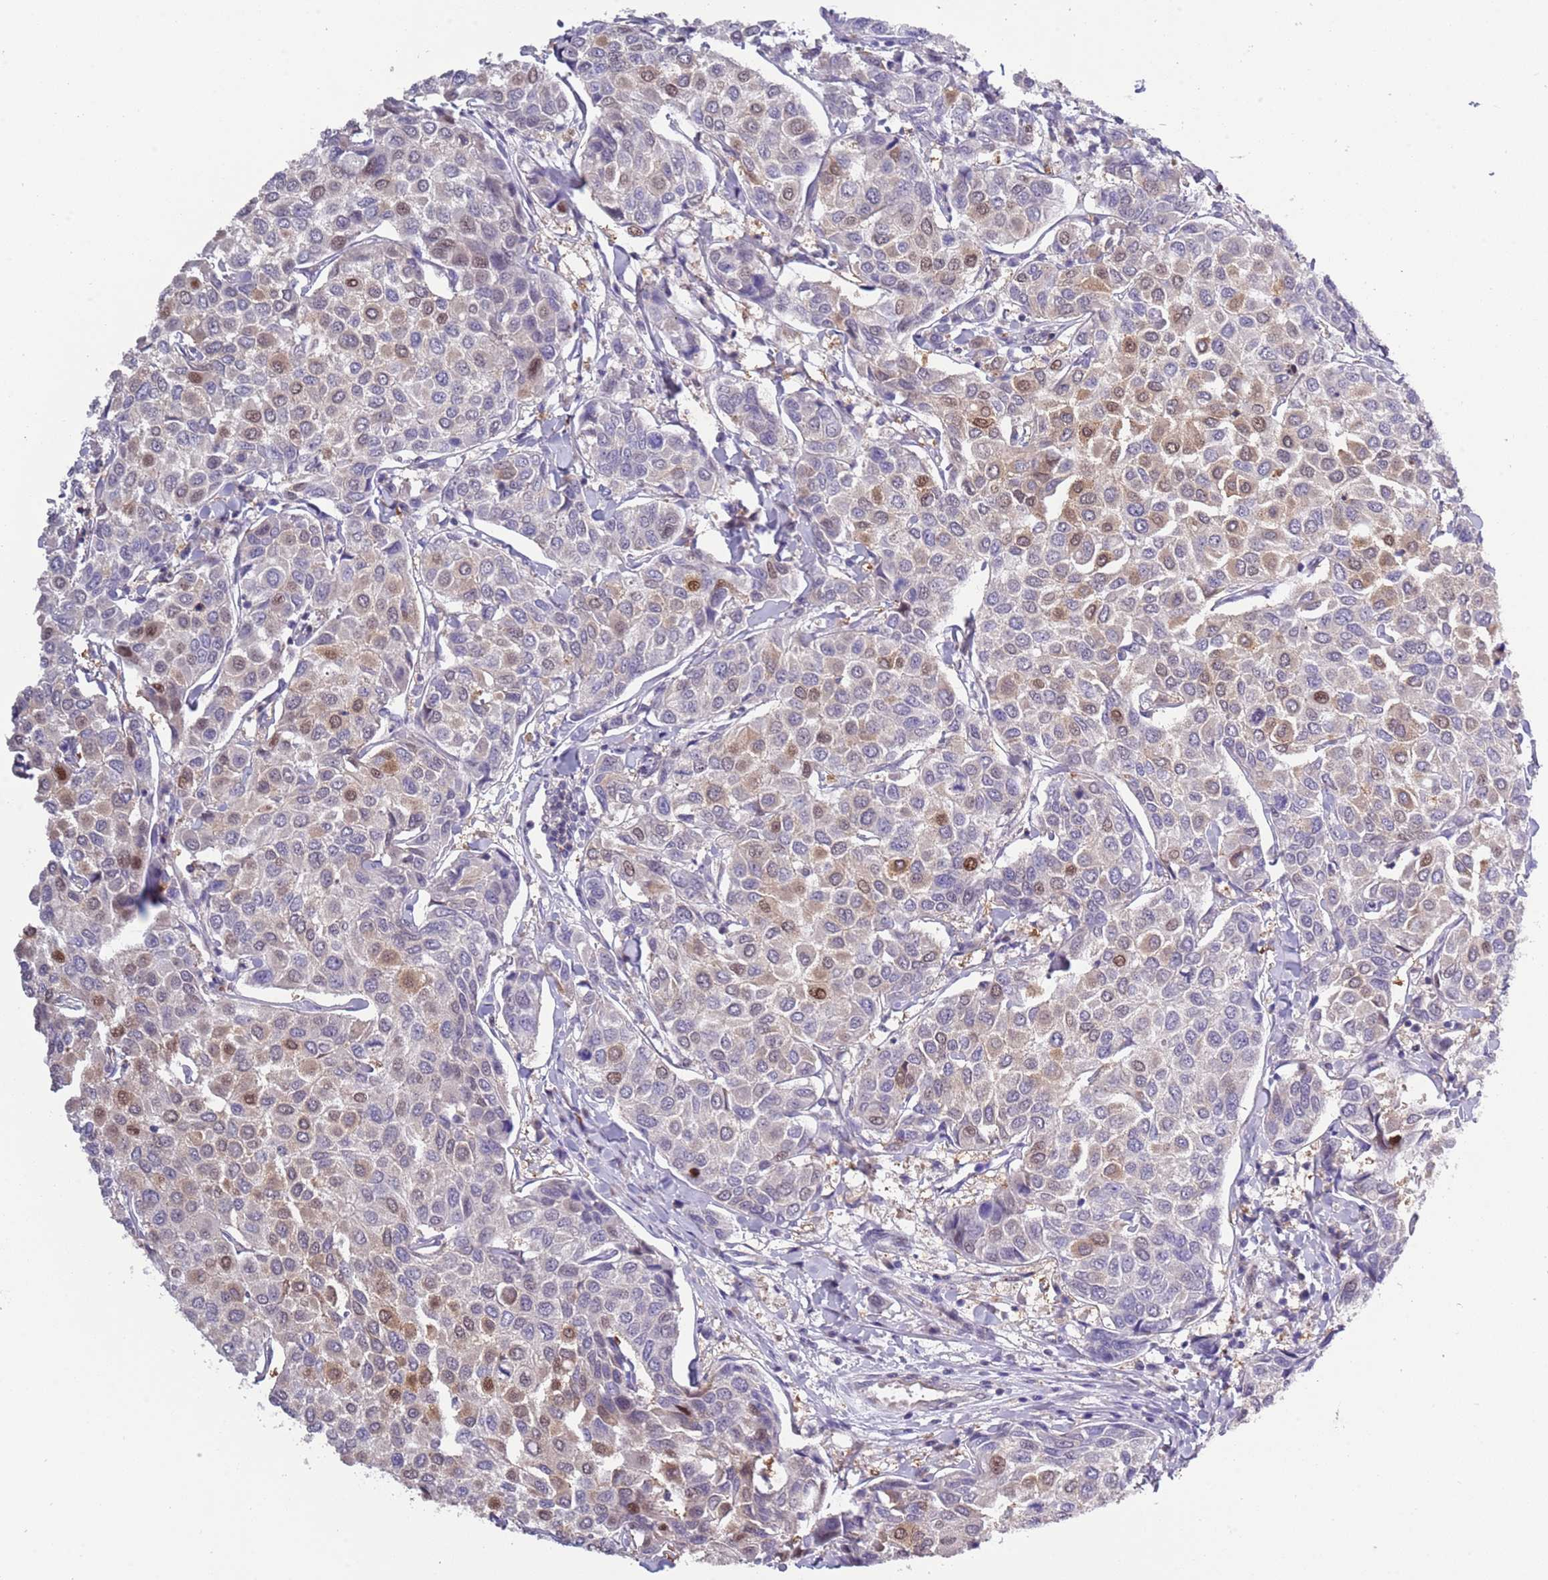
{"staining": {"intensity": "moderate", "quantity": "<25%", "location": "nuclear"}, "tissue": "breast cancer", "cell_type": "Tumor cells", "image_type": "cancer", "snomed": [{"axis": "morphology", "description": "Duct carcinoma"}, {"axis": "topography", "description": "Breast"}], "caption": "Breast cancer stained with a brown dye exhibits moderate nuclear positive expression in approximately <25% of tumor cells.", "gene": "NBPF6", "patient": {"sex": "female", "age": 55}}